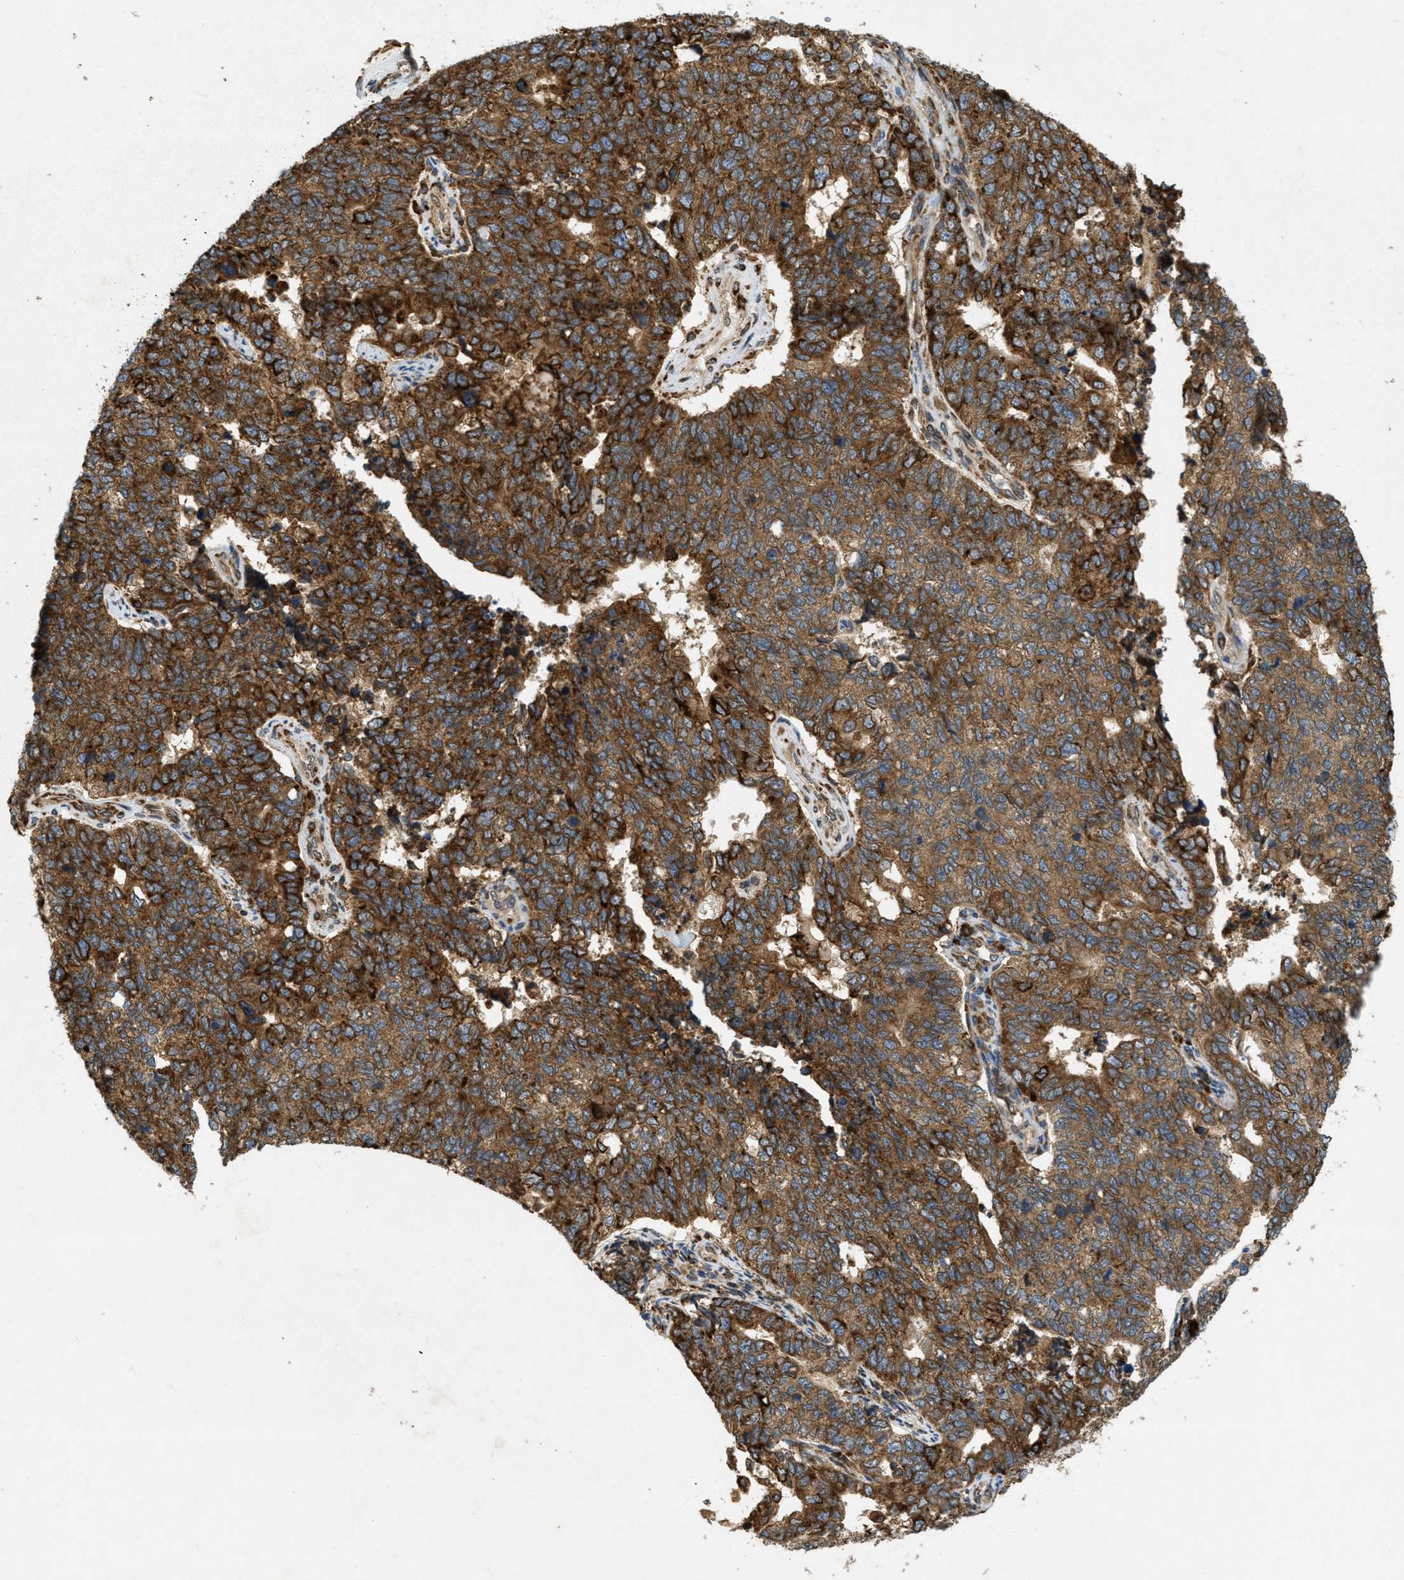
{"staining": {"intensity": "strong", "quantity": ">75%", "location": "cytoplasmic/membranous"}, "tissue": "cervical cancer", "cell_type": "Tumor cells", "image_type": "cancer", "snomed": [{"axis": "morphology", "description": "Squamous cell carcinoma, NOS"}, {"axis": "topography", "description": "Cervix"}], "caption": "A photomicrograph of squamous cell carcinoma (cervical) stained for a protein exhibits strong cytoplasmic/membranous brown staining in tumor cells.", "gene": "PCDH18", "patient": {"sex": "female", "age": 63}}